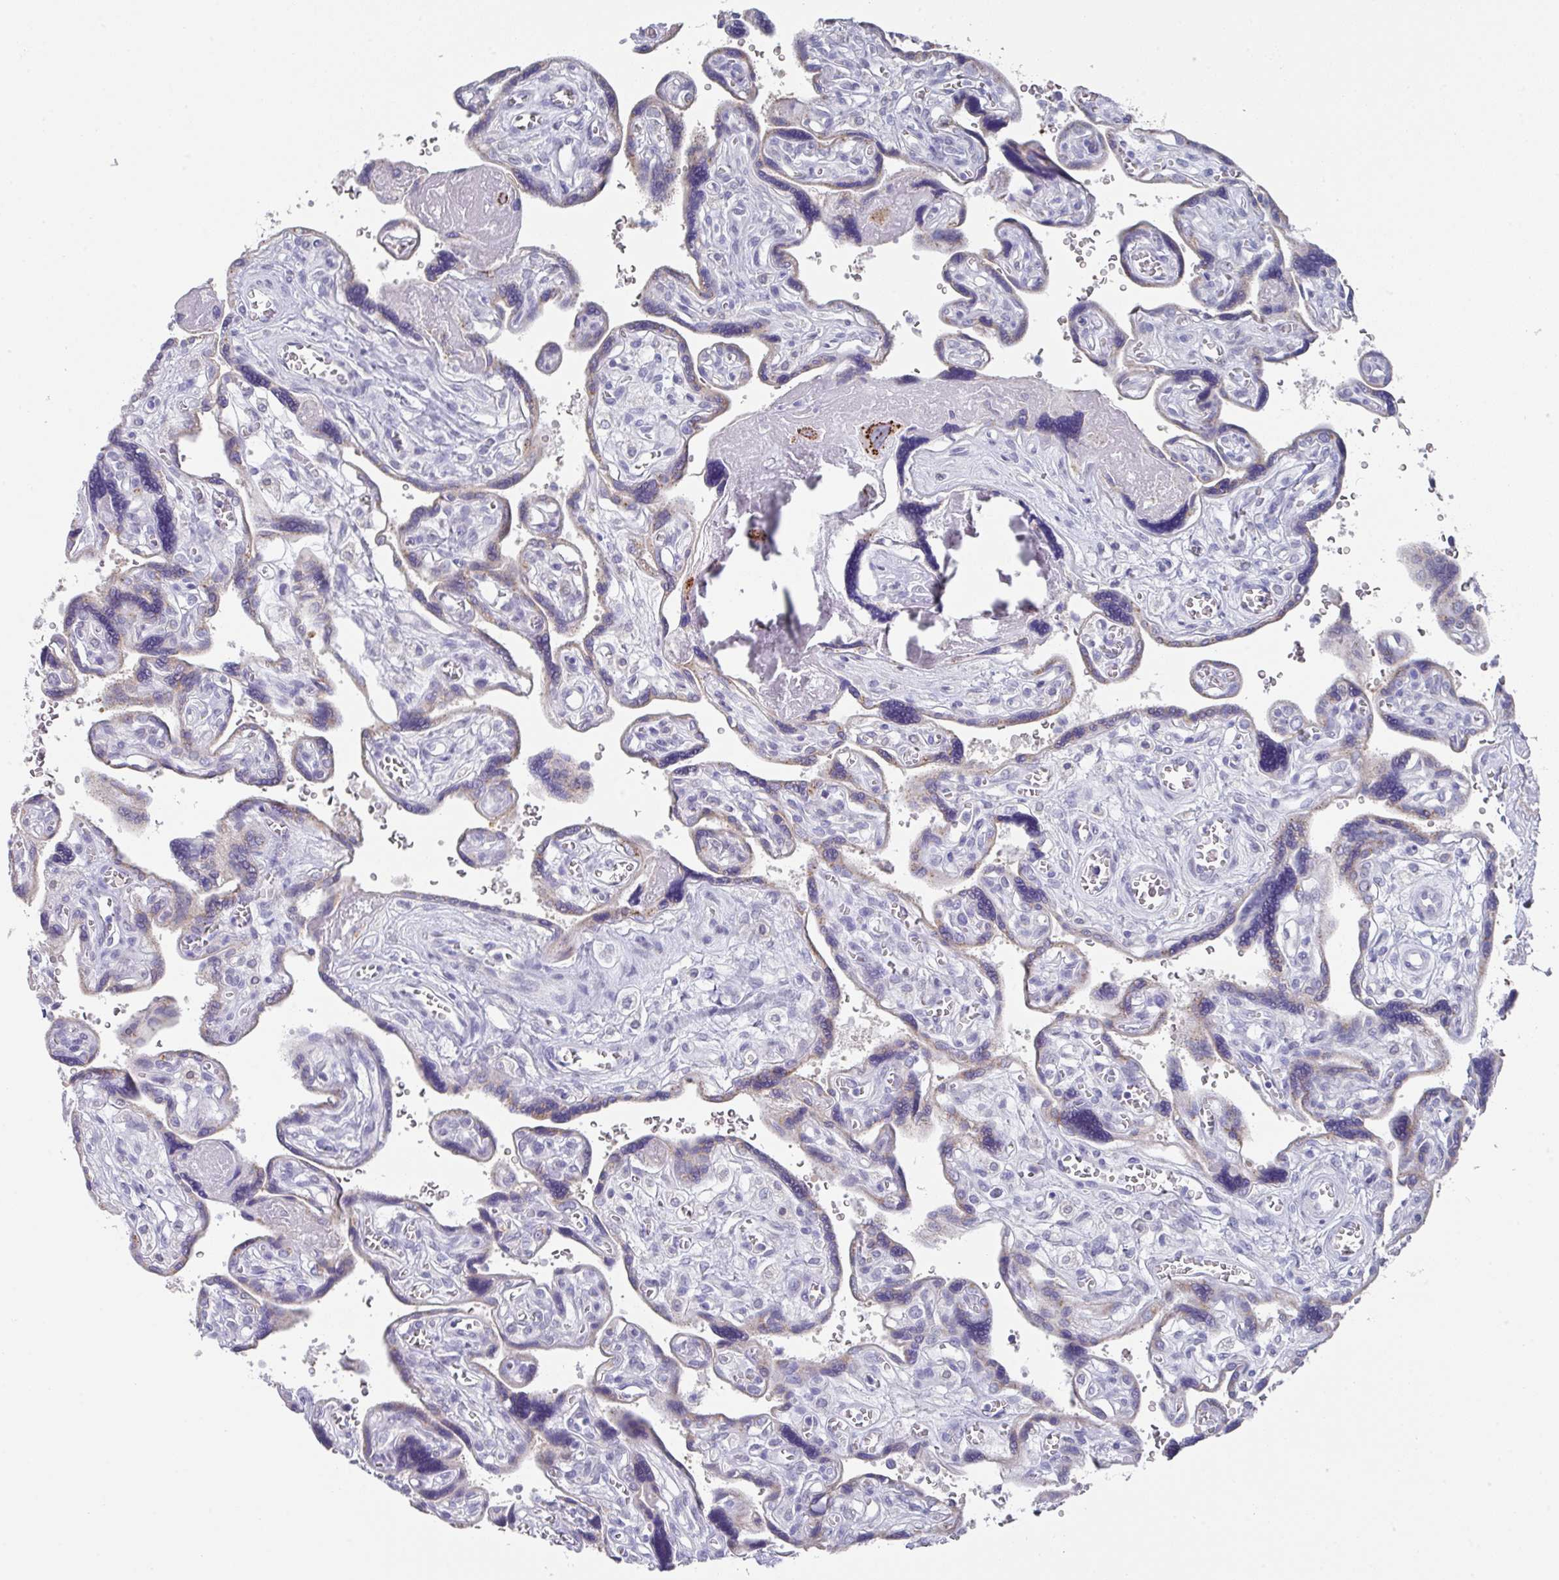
{"staining": {"intensity": "weak", "quantity": "25%-75%", "location": "cytoplasmic/membranous"}, "tissue": "placenta", "cell_type": "Trophoblastic cells", "image_type": "normal", "snomed": [{"axis": "morphology", "description": "Normal tissue, NOS"}, {"axis": "topography", "description": "Placenta"}], "caption": "Immunohistochemical staining of unremarkable human placenta shows weak cytoplasmic/membranous protein positivity in approximately 25%-75% of trophoblastic cells. The staining is performed using DAB brown chromogen to label protein expression. The nuclei are counter-stained blue using hematoxylin.", "gene": "VKORC1L1", "patient": {"sex": "female", "age": 39}}